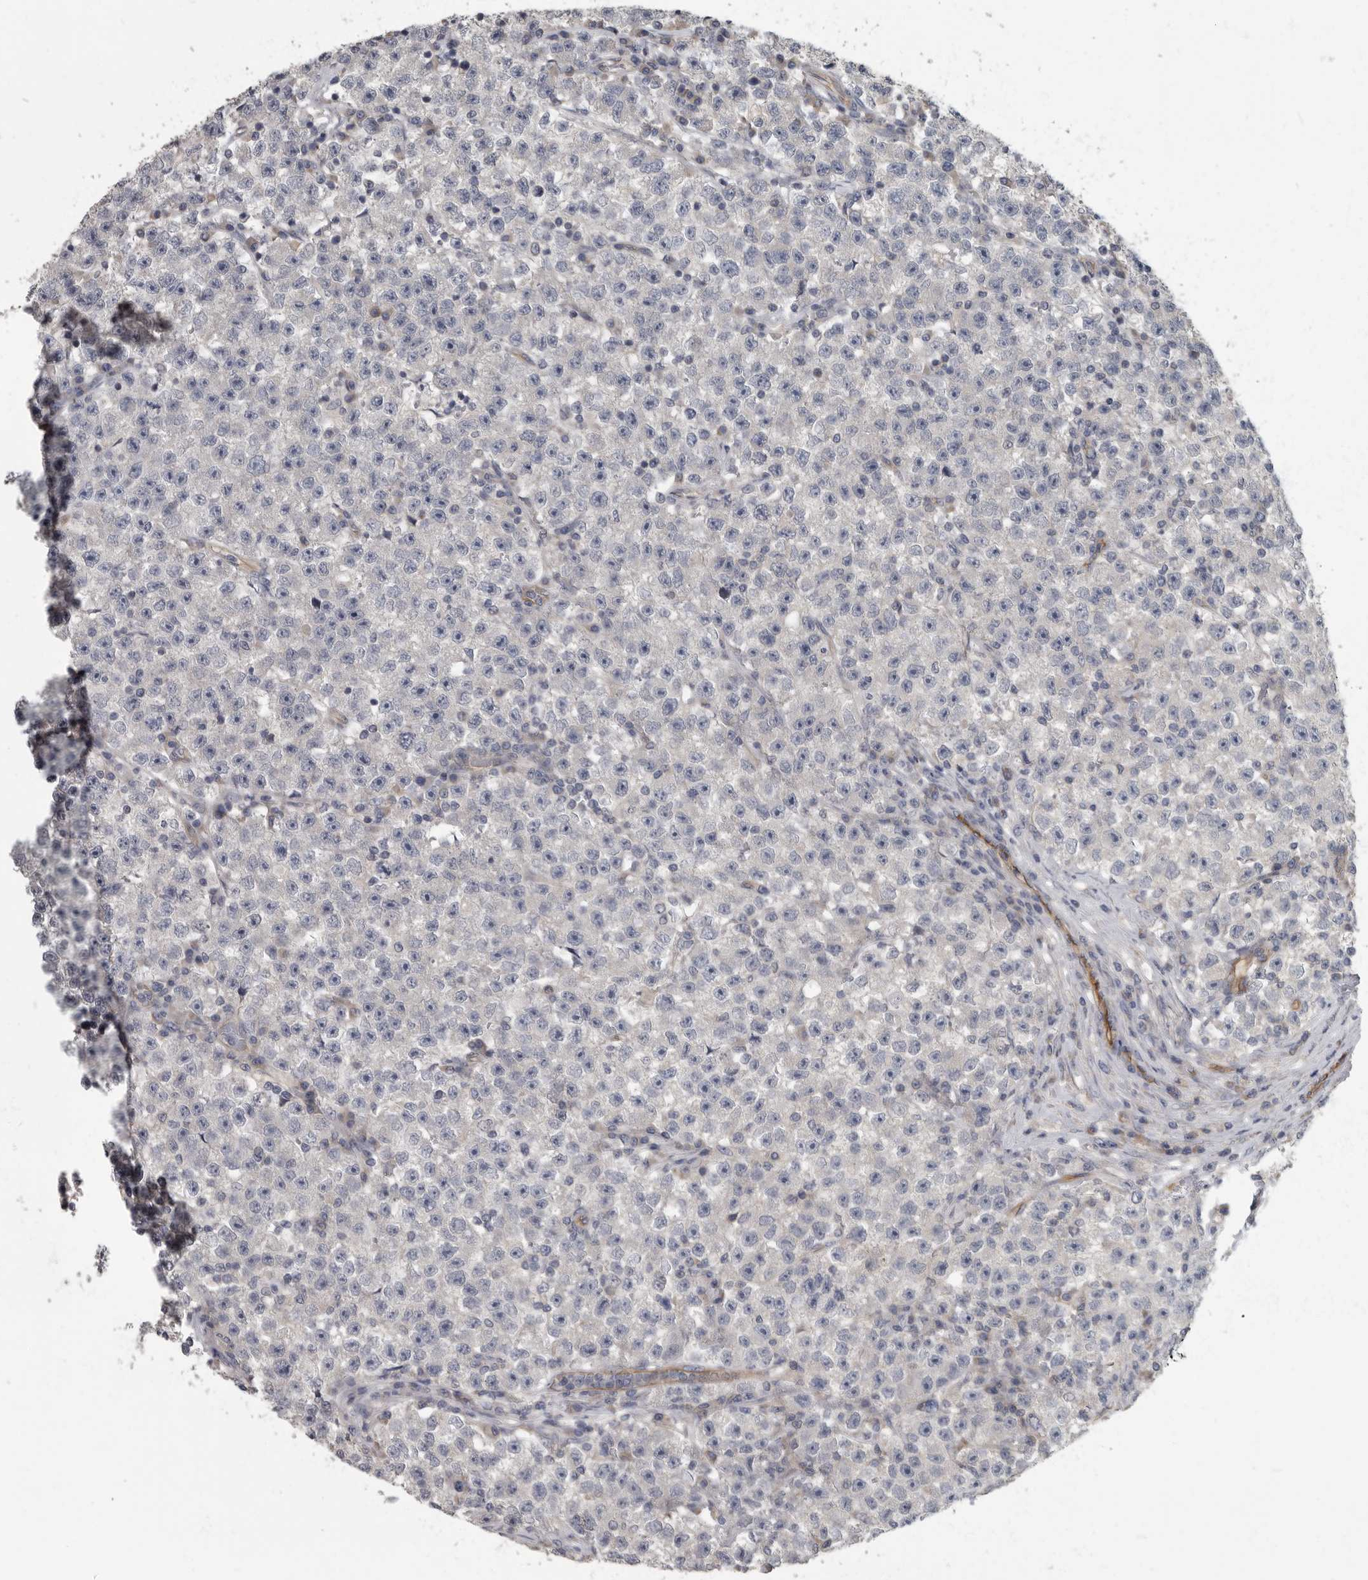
{"staining": {"intensity": "negative", "quantity": "none", "location": "none"}, "tissue": "testis cancer", "cell_type": "Tumor cells", "image_type": "cancer", "snomed": [{"axis": "morphology", "description": "Seminoma, NOS"}, {"axis": "topography", "description": "Testis"}], "caption": "Immunohistochemistry (IHC) image of neoplastic tissue: human testis cancer stained with DAB demonstrates no significant protein positivity in tumor cells.", "gene": "PDK1", "patient": {"sex": "male", "age": 22}}